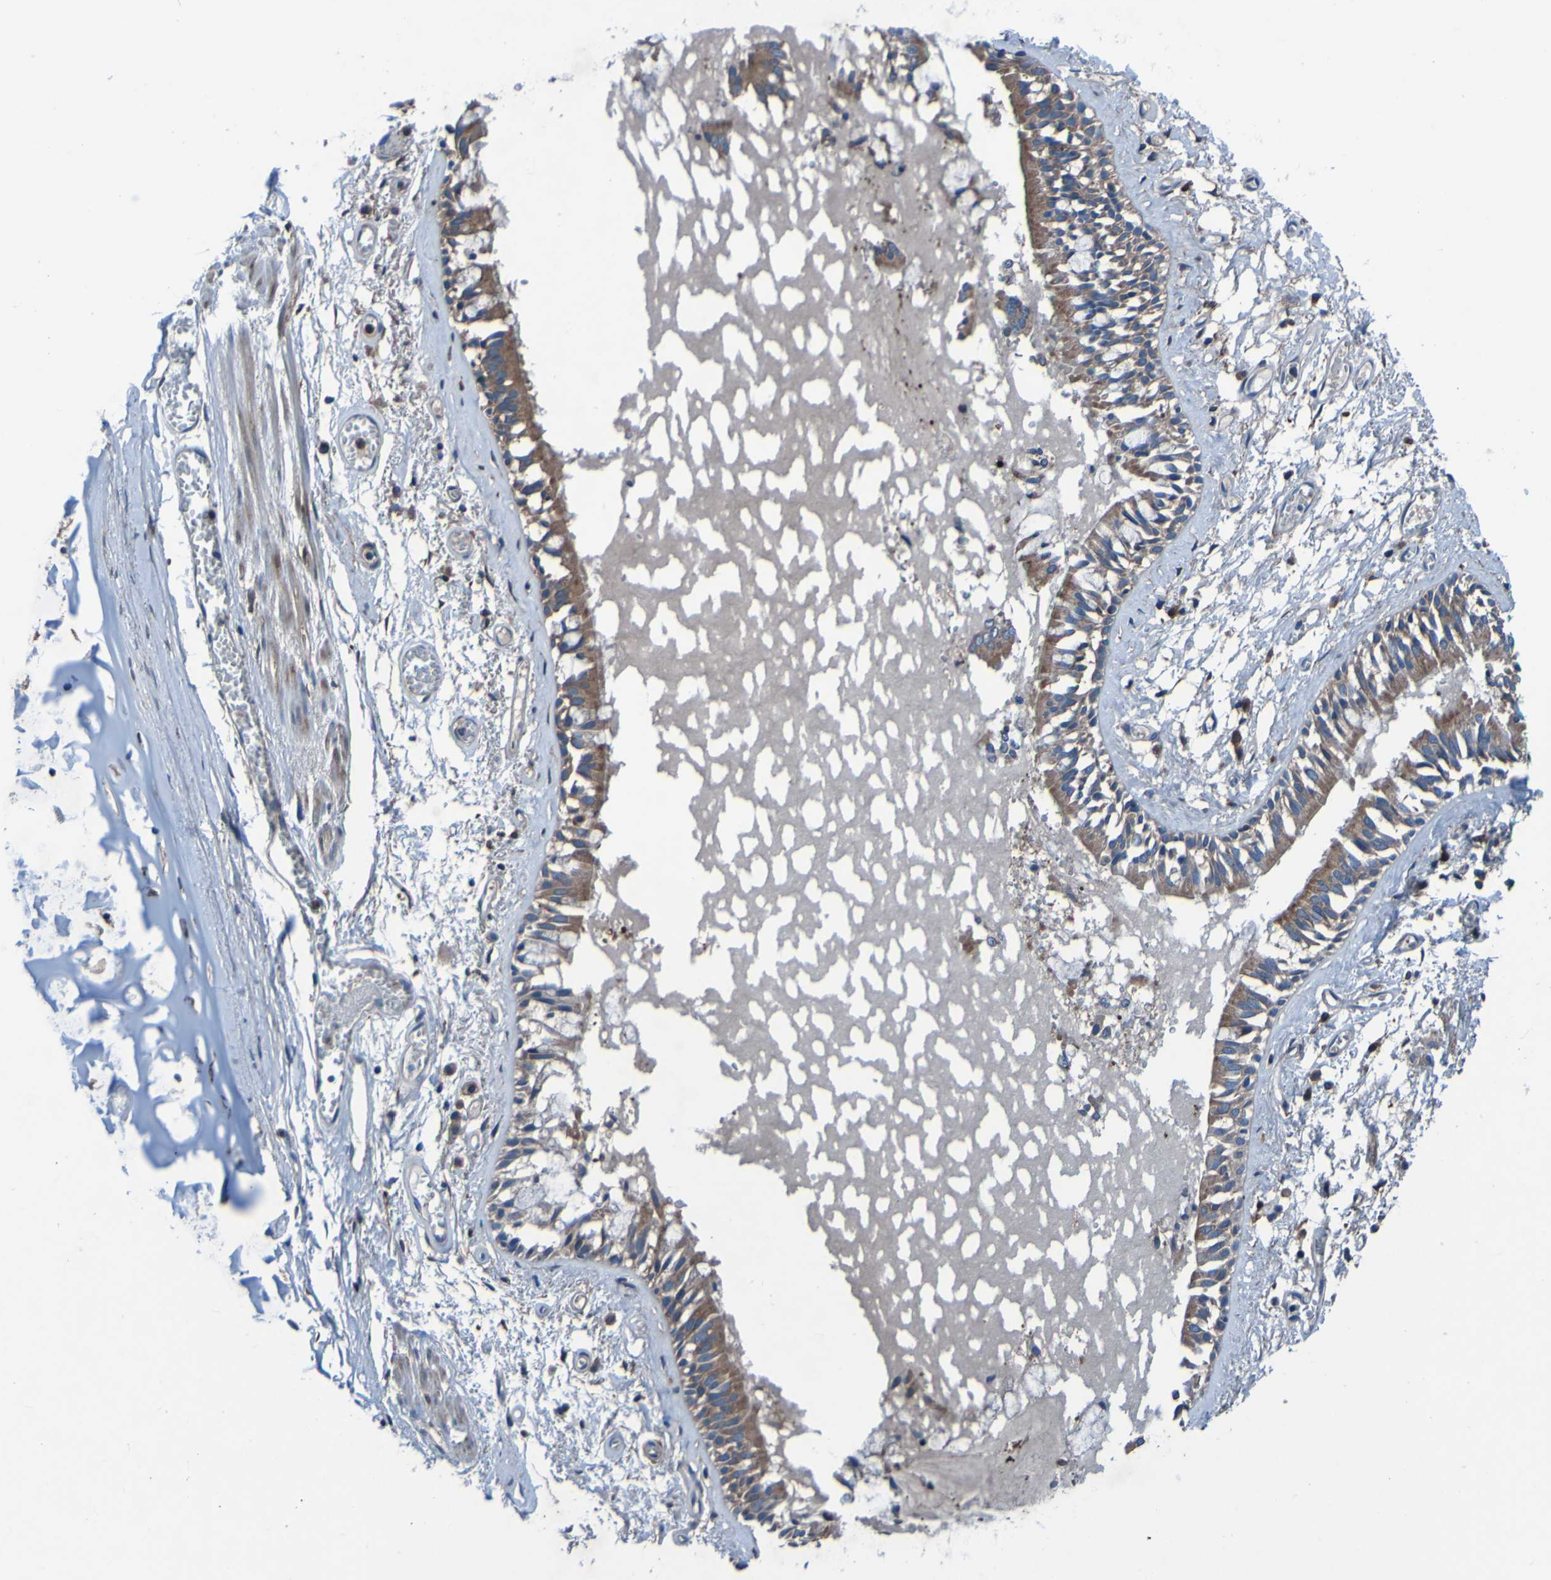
{"staining": {"intensity": "moderate", "quantity": ">75%", "location": "cytoplasmic/membranous"}, "tissue": "bronchus", "cell_type": "Respiratory epithelial cells", "image_type": "normal", "snomed": [{"axis": "morphology", "description": "Normal tissue, NOS"}, {"axis": "morphology", "description": "Inflammation, NOS"}, {"axis": "topography", "description": "Cartilage tissue"}, {"axis": "topography", "description": "Lung"}], "caption": "A high-resolution image shows immunohistochemistry (IHC) staining of benign bronchus, which reveals moderate cytoplasmic/membranous positivity in about >75% of respiratory epithelial cells.", "gene": "RAB5B", "patient": {"sex": "male", "age": 71}}